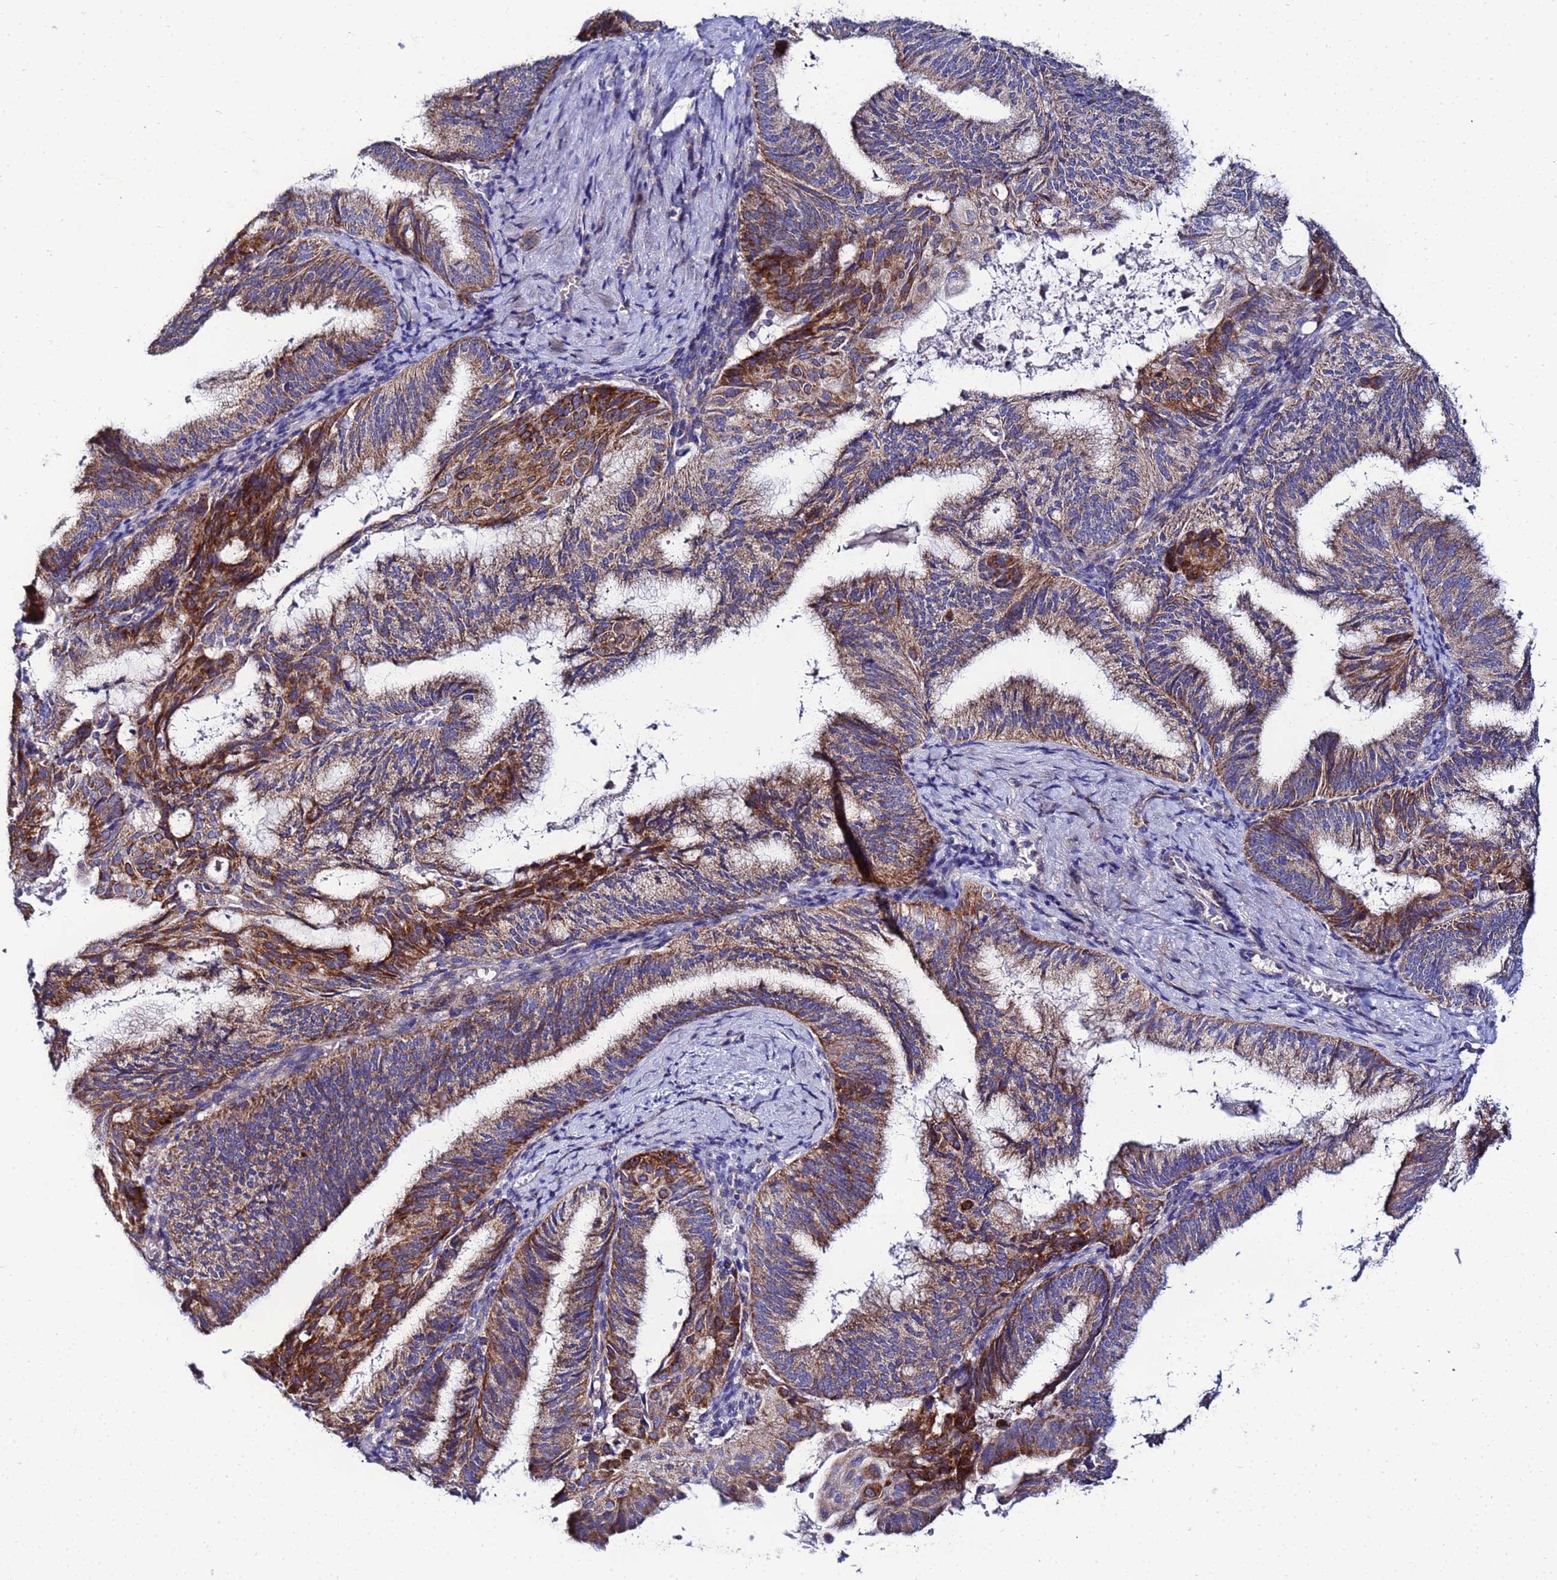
{"staining": {"intensity": "strong", "quantity": ">75%", "location": "cytoplasmic/membranous"}, "tissue": "endometrial cancer", "cell_type": "Tumor cells", "image_type": "cancer", "snomed": [{"axis": "morphology", "description": "Adenocarcinoma, NOS"}, {"axis": "topography", "description": "Endometrium"}], "caption": "A high-resolution histopathology image shows immunohistochemistry staining of endometrial cancer (adenocarcinoma), which displays strong cytoplasmic/membranous staining in approximately >75% of tumor cells.", "gene": "FAHD2A", "patient": {"sex": "female", "age": 49}}